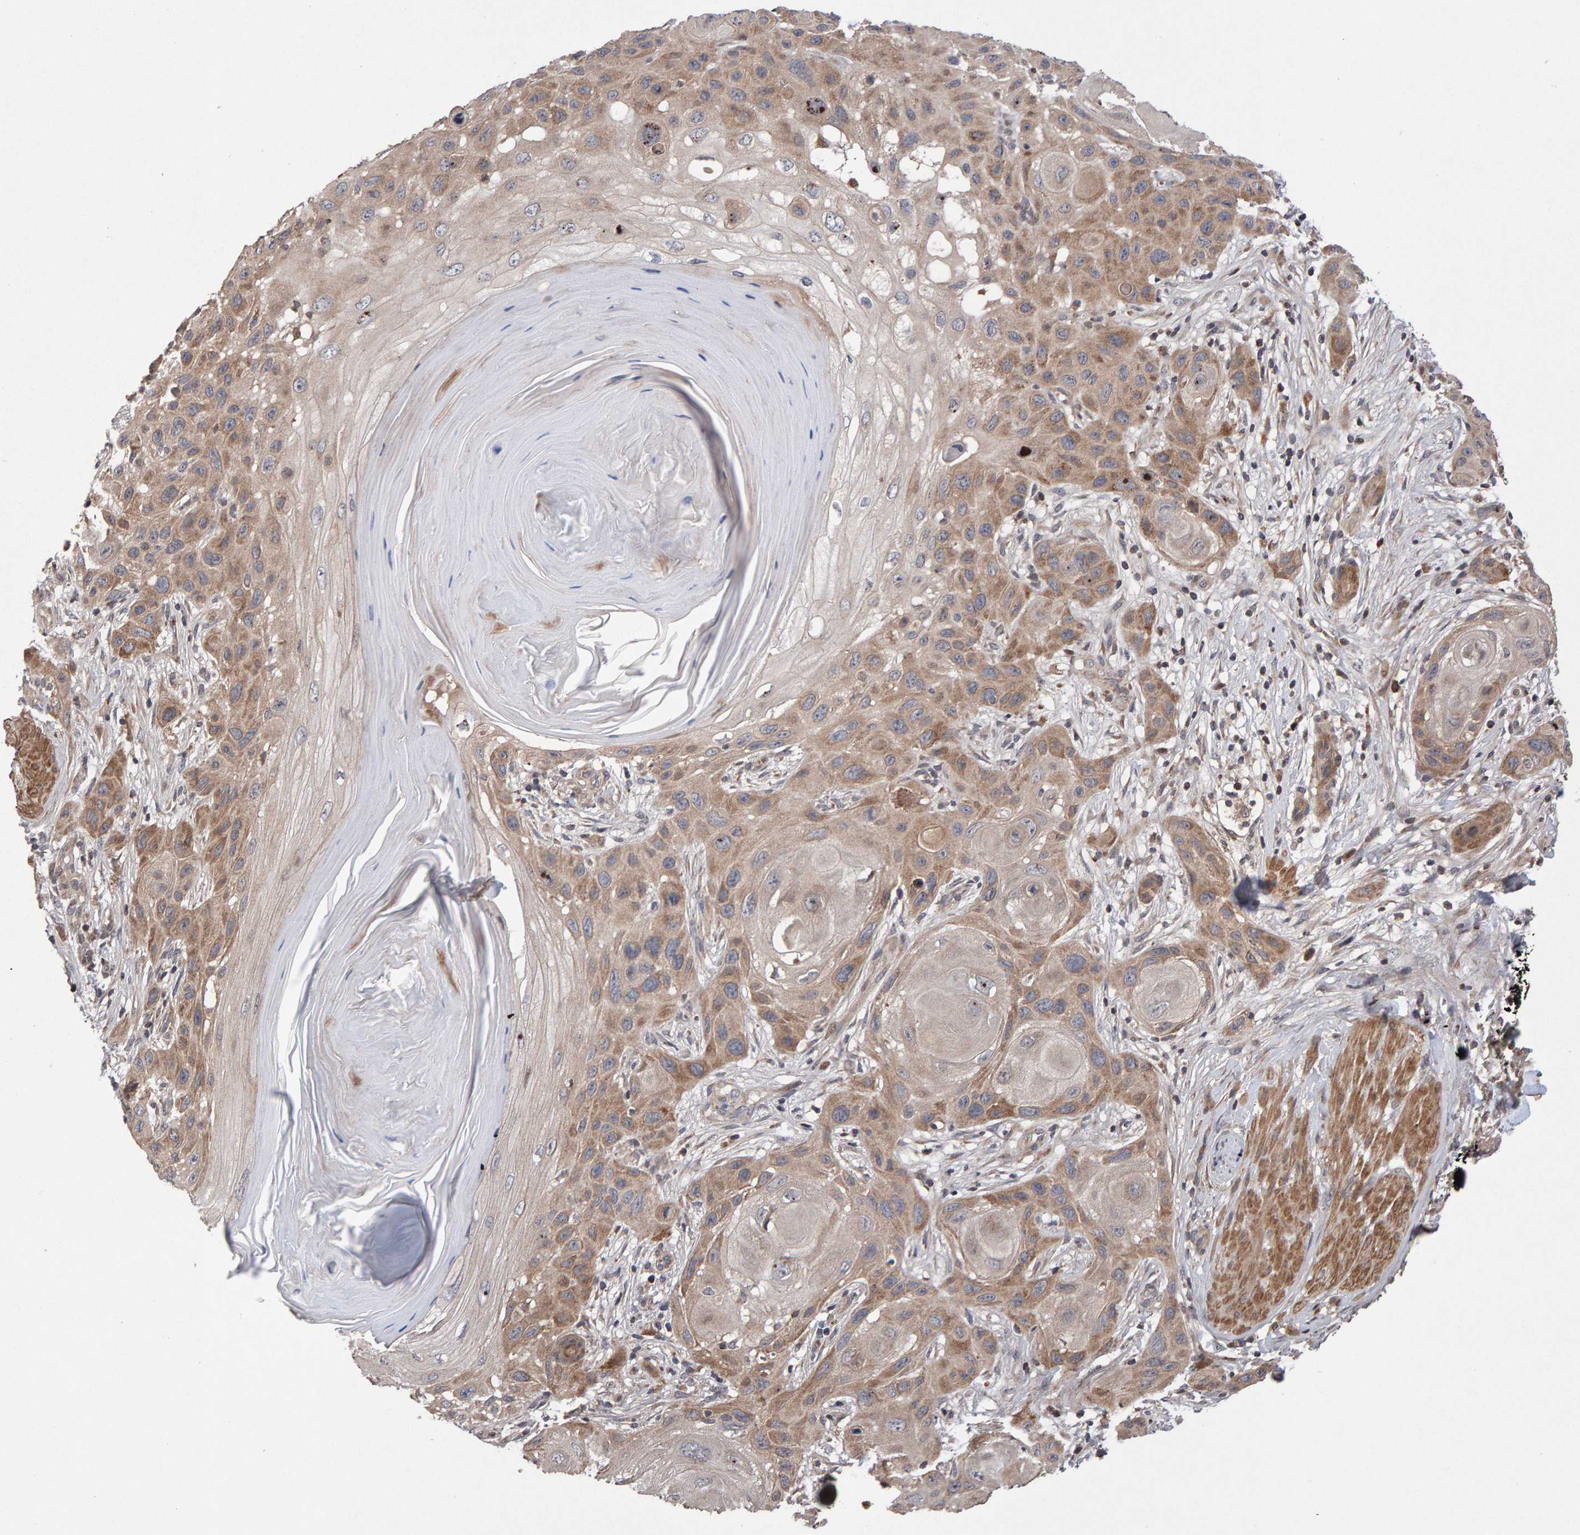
{"staining": {"intensity": "weak", "quantity": ">75%", "location": "cytoplasmic/membranous"}, "tissue": "skin cancer", "cell_type": "Tumor cells", "image_type": "cancer", "snomed": [{"axis": "morphology", "description": "Squamous cell carcinoma, NOS"}, {"axis": "topography", "description": "Skin"}], "caption": "Brown immunohistochemical staining in human skin cancer (squamous cell carcinoma) reveals weak cytoplasmic/membranous expression in about >75% of tumor cells.", "gene": "PECR", "patient": {"sex": "female", "age": 96}}